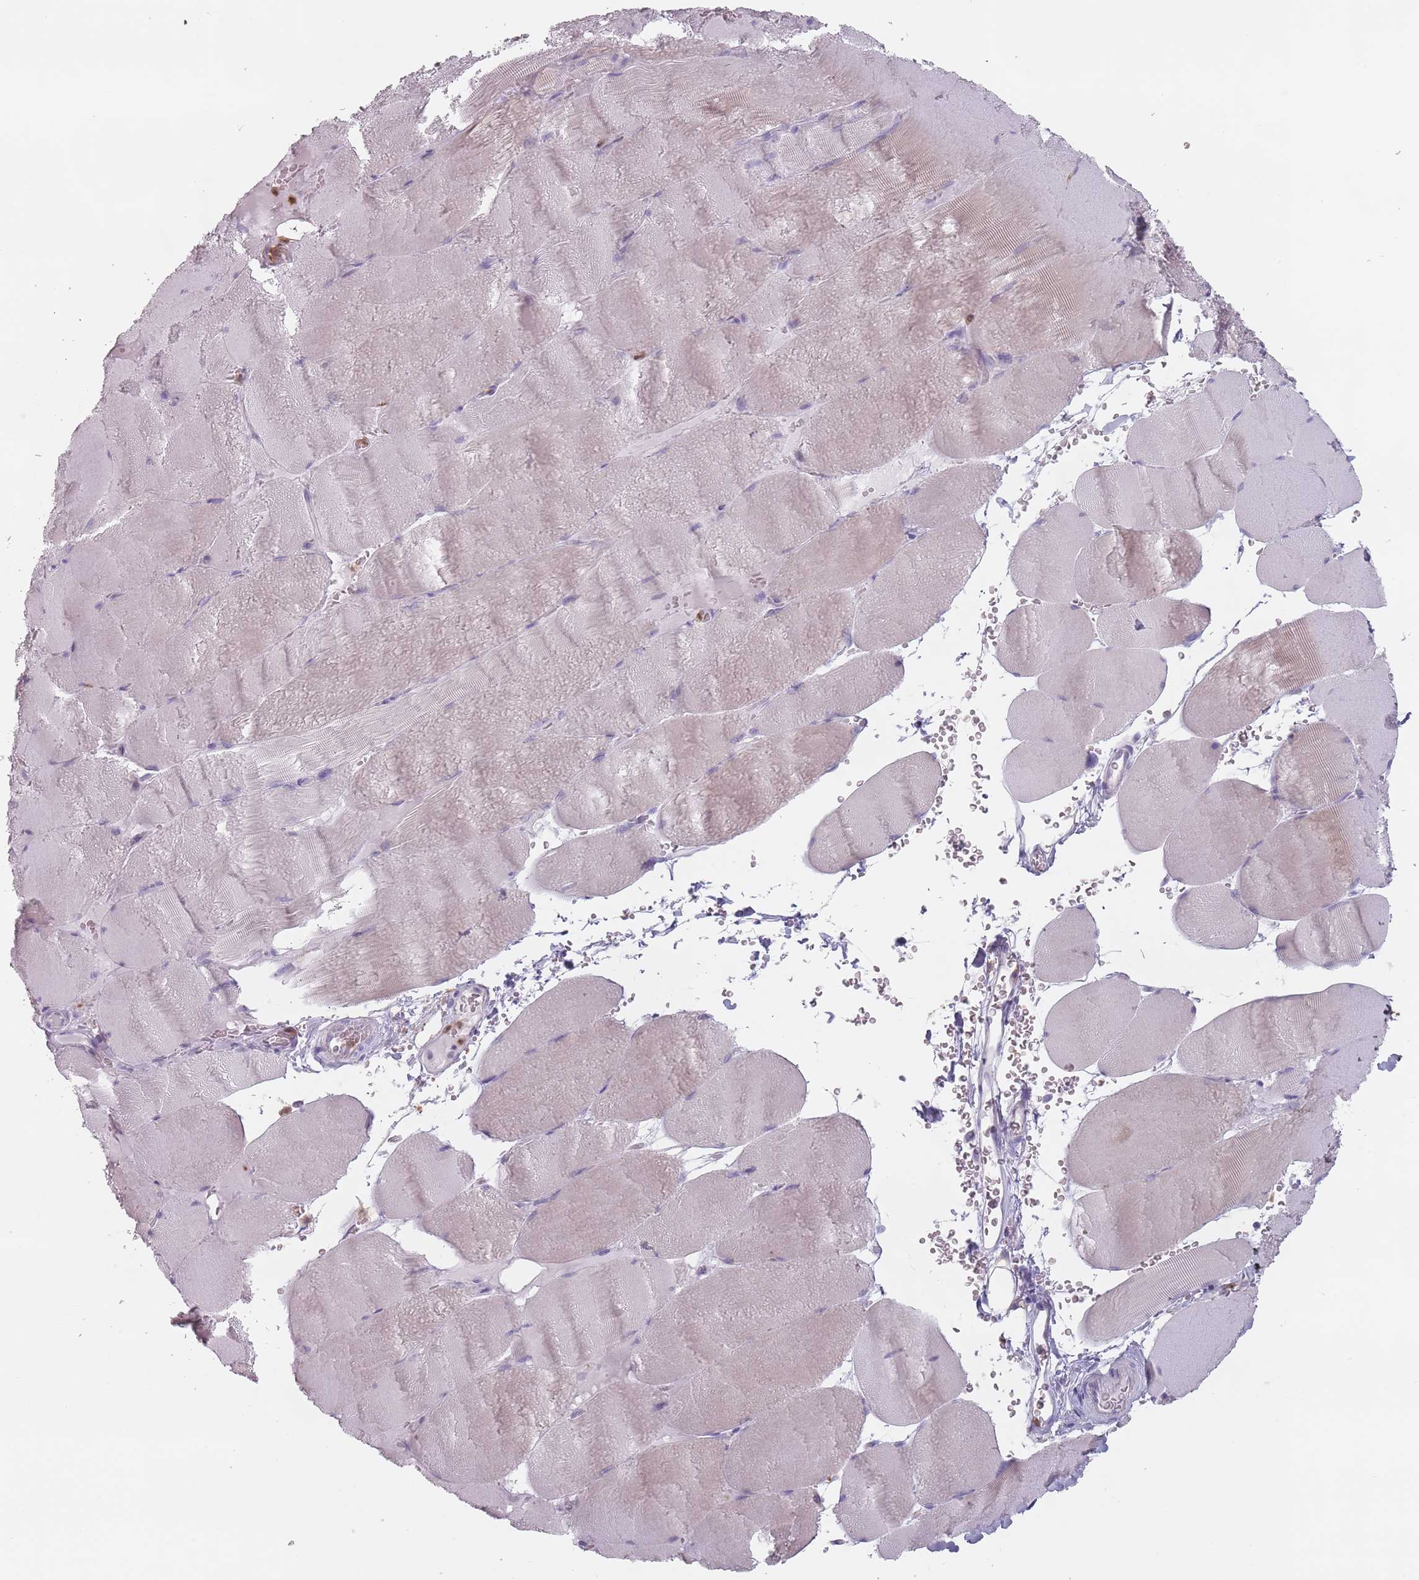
{"staining": {"intensity": "negative", "quantity": "none", "location": "none"}, "tissue": "skeletal muscle", "cell_type": "Myocytes", "image_type": "normal", "snomed": [{"axis": "morphology", "description": "Normal tissue, NOS"}, {"axis": "topography", "description": "Skeletal muscle"}, {"axis": "topography", "description": "Head-Neck"}], "caption": "There is no significant expression in myocytes of skeletal muscle. (DAB (3,3'-diaminobenzidine) immunohistochemistry (IHC), high magnification).", "gene": "ZNF584", "patient": {"sex": "male", "age": 66}}